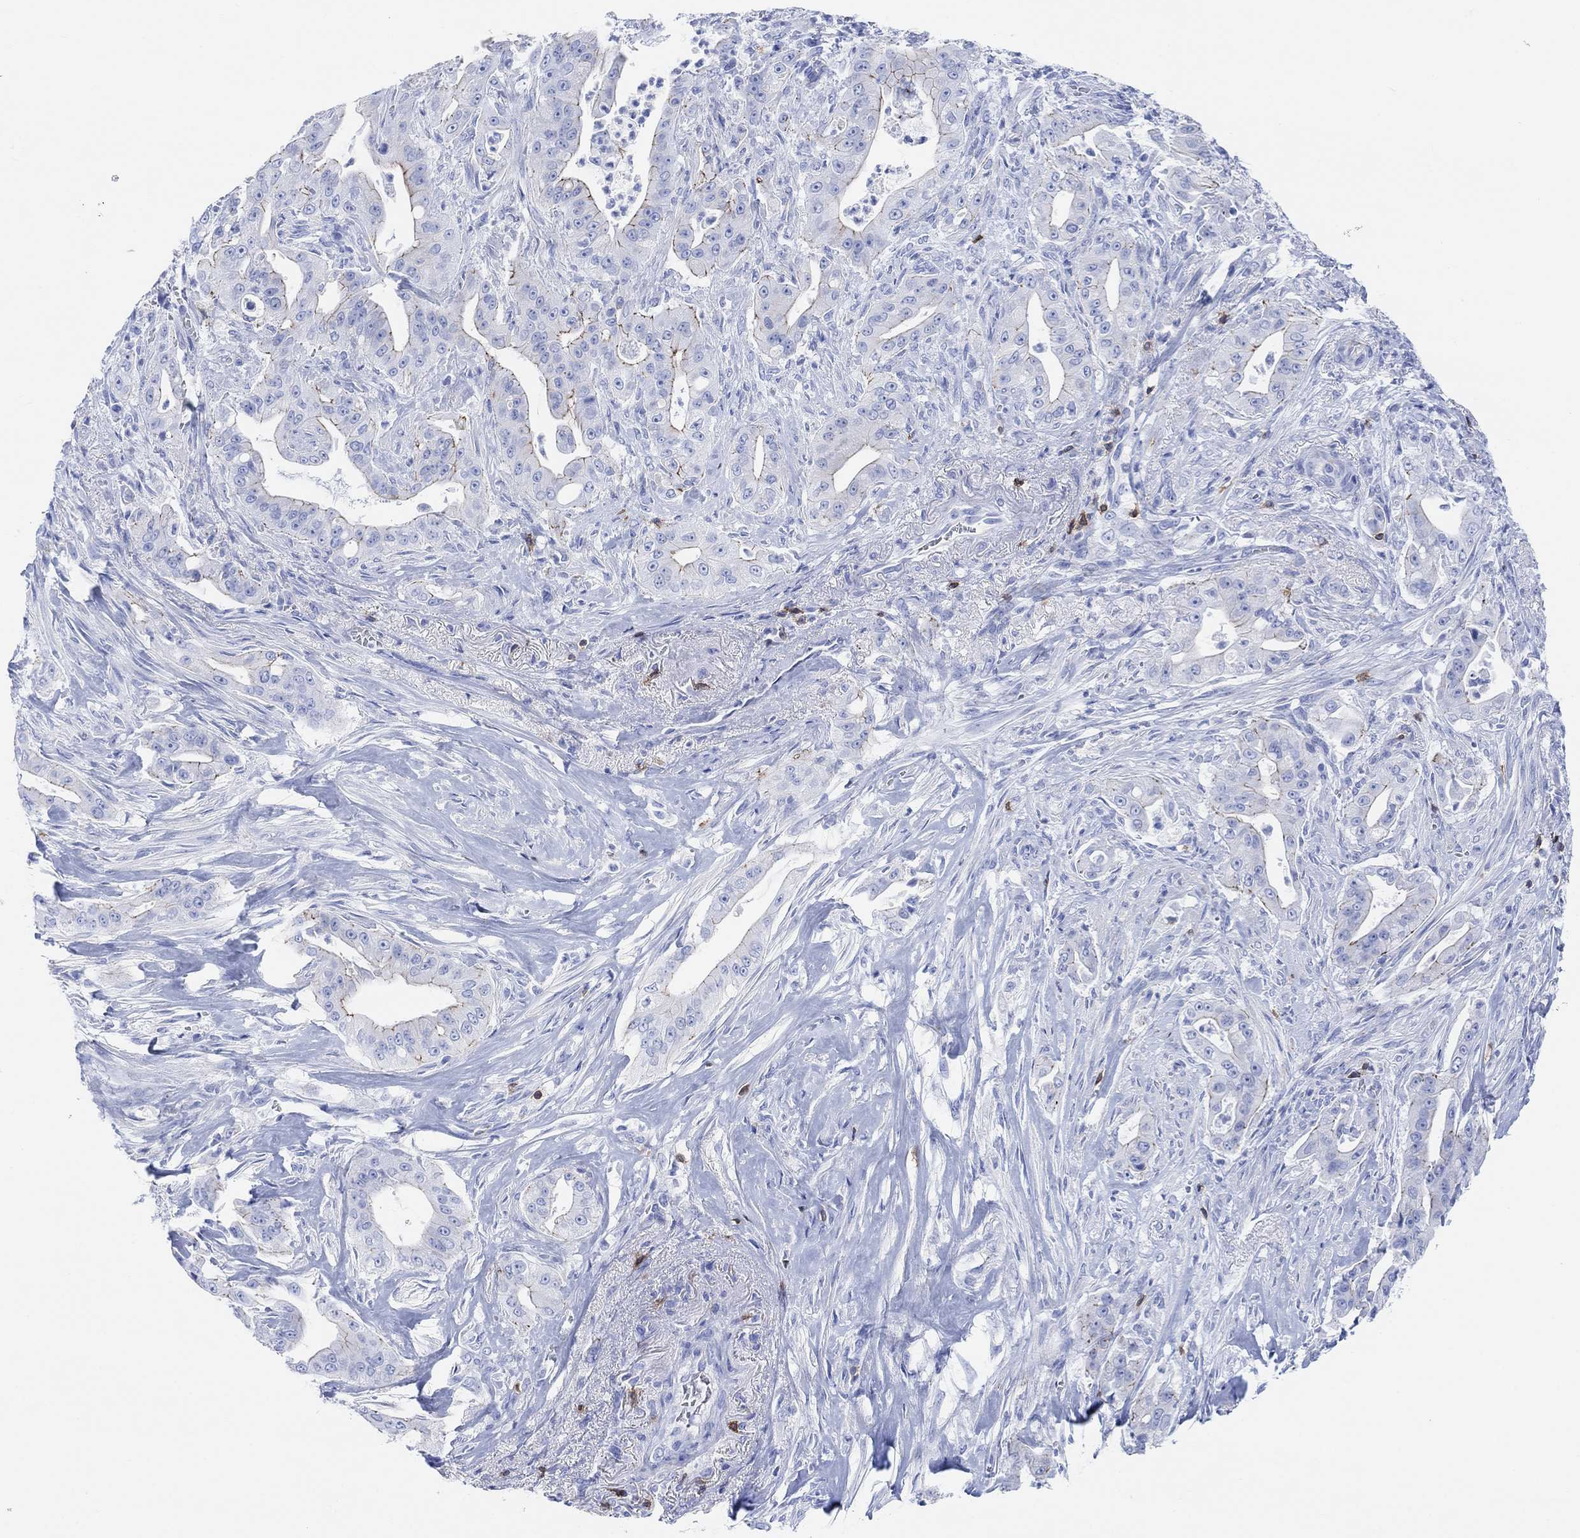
{"staining": {"intensity": "strong", "quantity": "<25%", "location": "cytoplasmic/membranous"}, "tissue": "pancreatic cancer", "cell_type": "Tumor cells", "image_type": "cancer", "snomed": [{"axis": "morphology", "description": "Normal tissue, NOS"}, {"axis": "morphology", "description": "Inflammation, NOS"}, {"axis": "morphology", "description": "Adenocarcinoma, NOS"}, {"axis": "topography", "description": "Pancreas"}], "caption": "This micrograph reveals immunohistochemistry staining of human pancreatic cancer (adenocarcinoma), with medium strong cytoplasmic/membranous staining in approximately <25% of tumor cells.", "gene": "GPR65", "patient": {"sex": "male", "age": 57}}